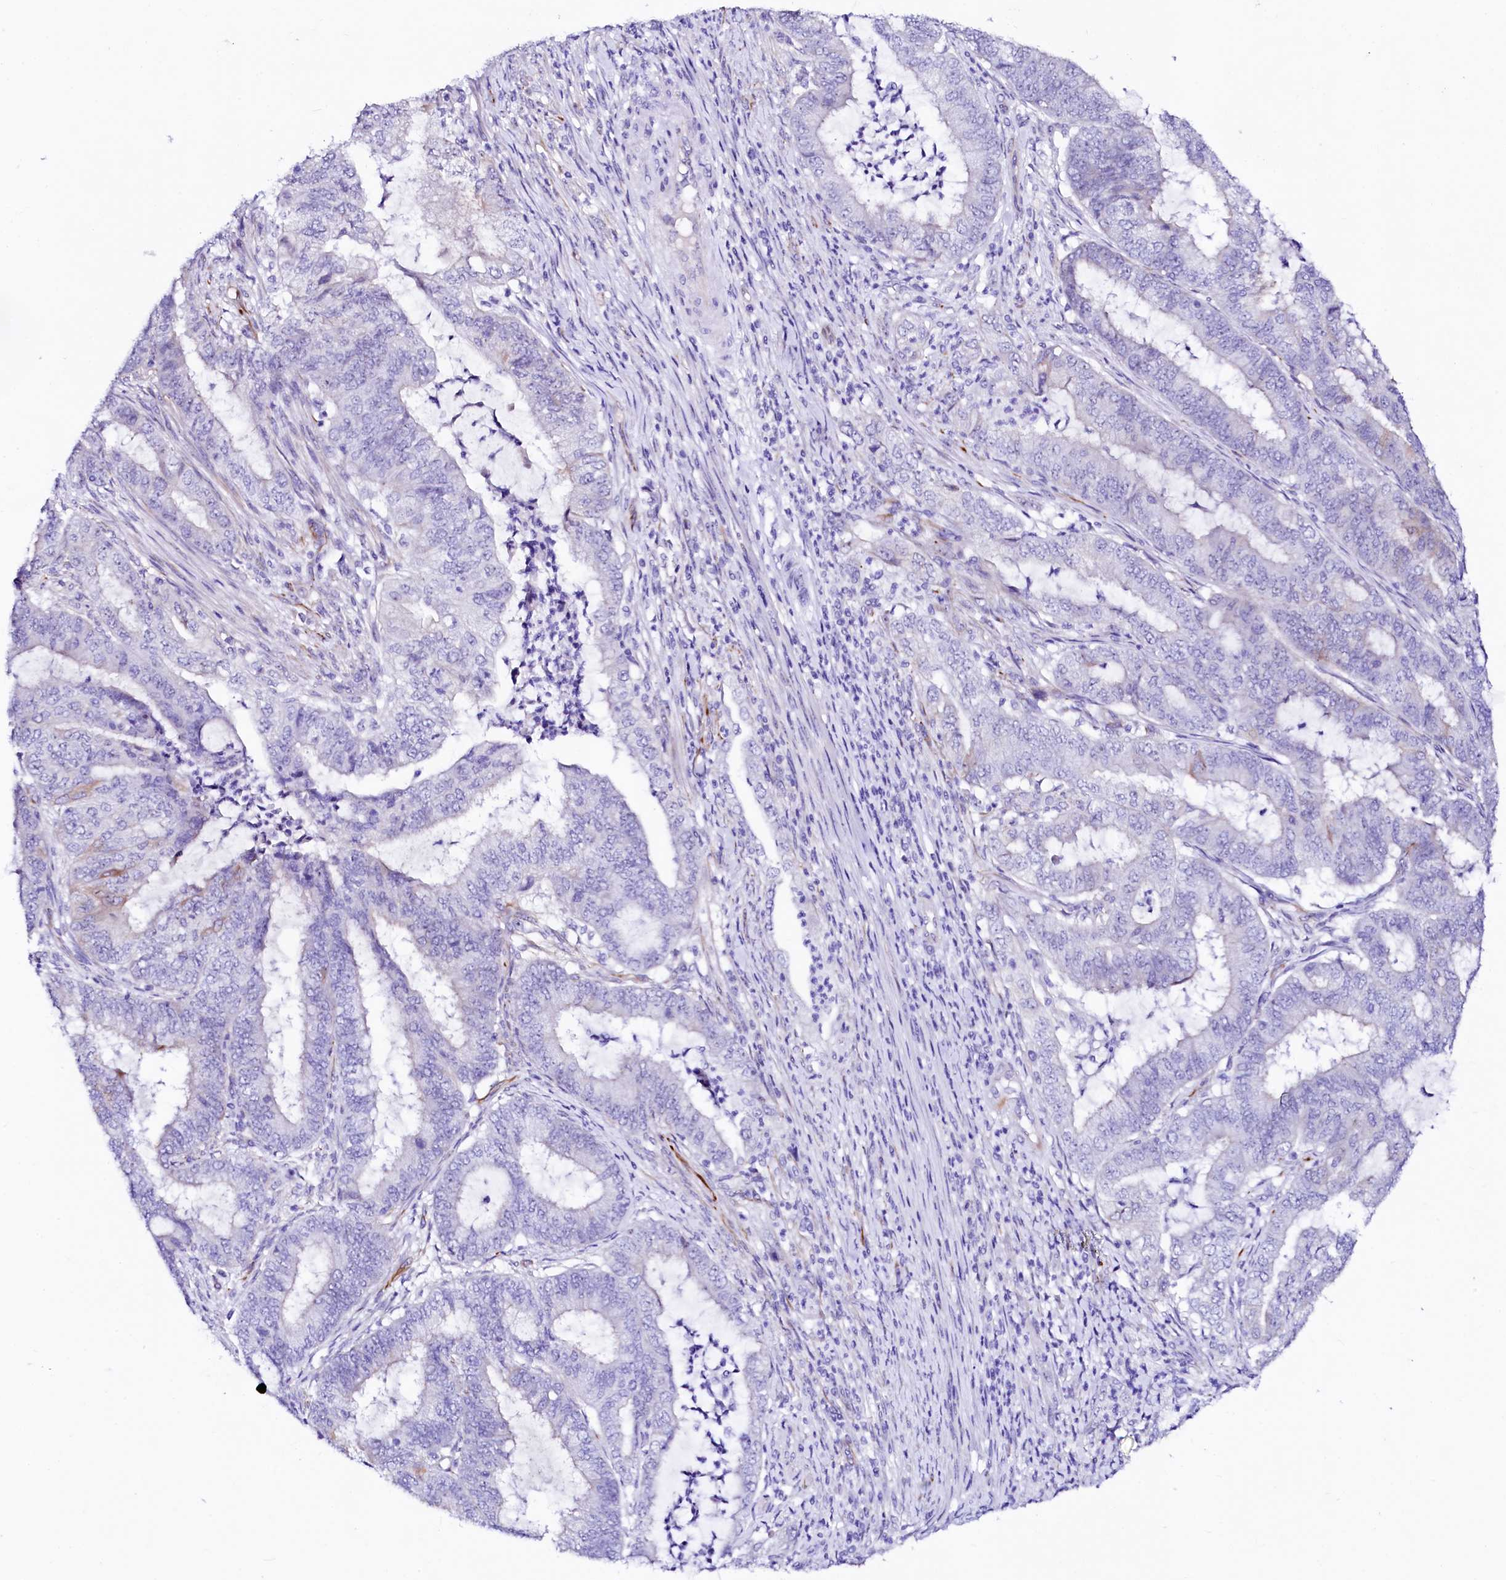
{"staining": {"intensity": "negative", "quantity": "none", "location": "none"}, "tissue": "endometrial cancer", "cell_type": "Tumor cells", "image_type": "cancer", "snomed": [{"axis": "morphology", "description": "Adenocarcinoma, NOS"}, {"axis": "topography", "description": "Endometrium"}], "caption": "The micrograph demonstrates no staining of tumor cells in endometrial cancer.", "gene": "SFR1", "patient": {"sex": "female", "age": 51}}